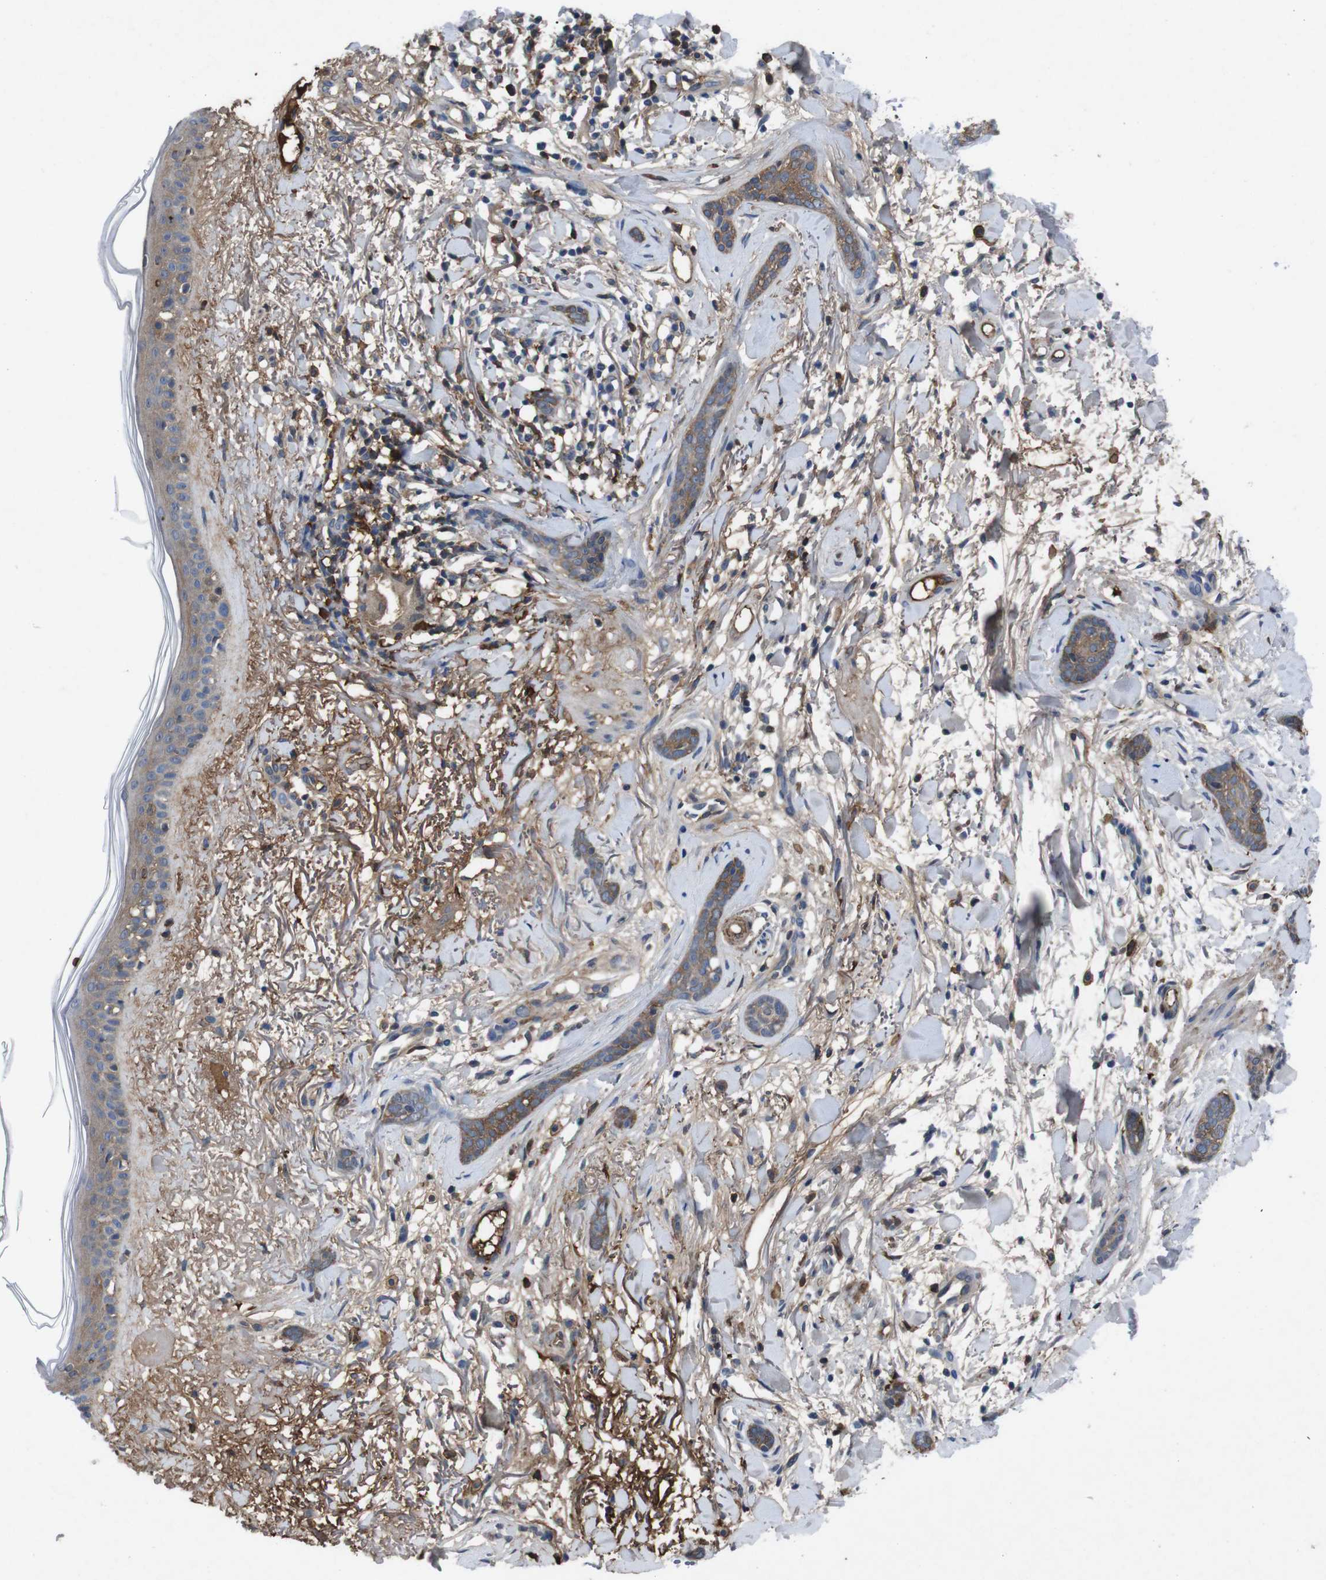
{"staining": {"intensity": "moderate", "quantity": ">75%", "location": "cytoplasmic/membranous"}, "tissue": "skin cancer", "cell_type": "Tumor cells", "image_type": "cancer", "snomed": [{"axis": "morphology", "description": "Basal cell carcinoma"}, {"axis": "morphology", "description": "Adnexal tumor, benign"}, {"axis": "topography", "description": "Skin"}], "caption": "Protein expression analysis of skin benign adnexal tumor displays moderate cytoplasmic/membranous staining in approximately >75% of tumor cells.", "gene": "SPTB", "patient": {"sex": "female", "age": 42}}